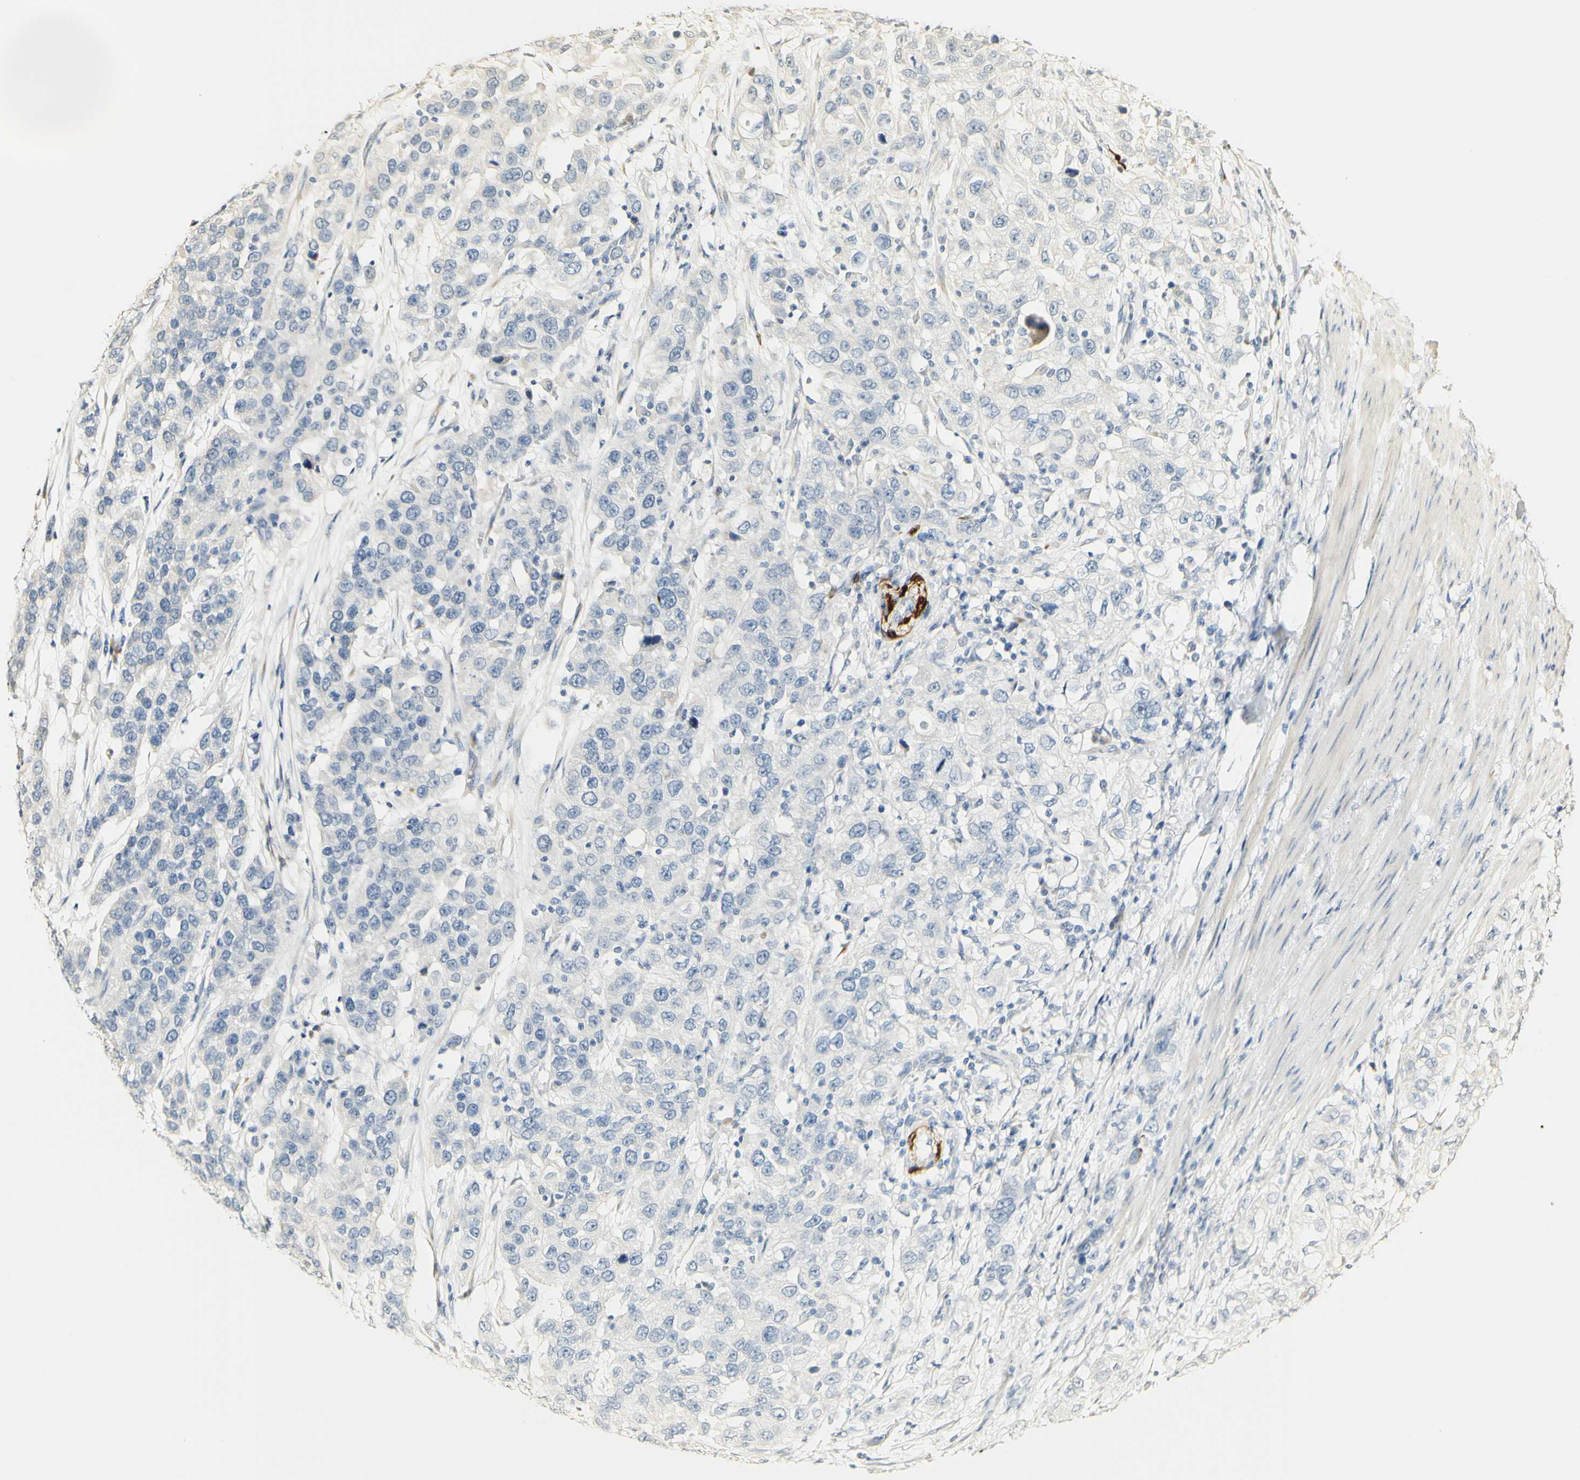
{"staining": {"intensity": "negative", "quantity": "none", "location": "none"}, "tissue": "urothelial cancer", "cell_type": "Tumor cells", "image_type": "cancer", "snomed": [{"axis": "morphology", "description": "Urothelial carcinoma, High grade"}, {"axis": "topography", "description": "Urinary bladder"}], "caption": "Immunohistochemistry of human high-grade urothelial carcinoma demonstrates no staining in tumor cells.", "gene": "FMO3", "patient": {"sex": "female", "age": 80}}